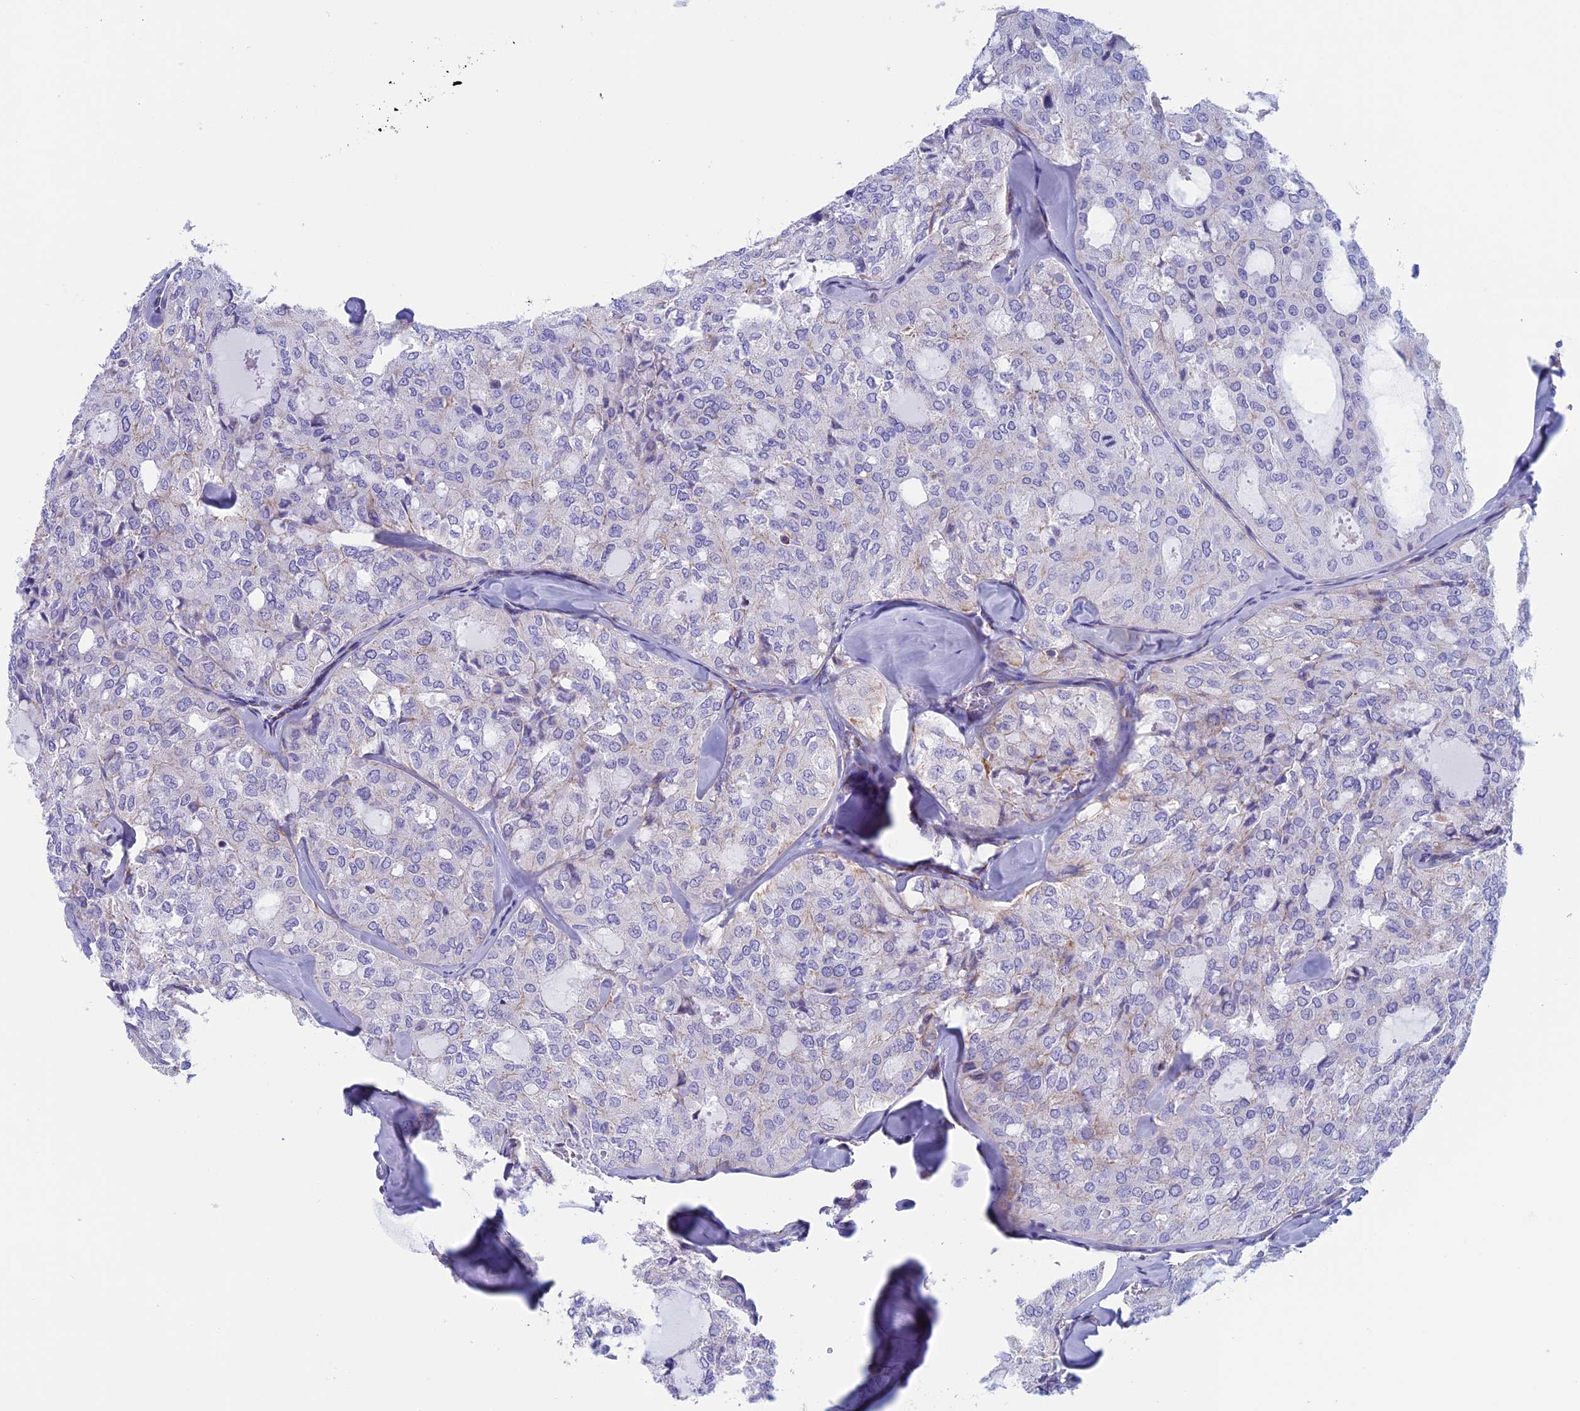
{"staining": {"intensity": "negative", "quantity": "none", "location": "none"}, "tissue": "thyroid cancer", "cell_type": "Tumor cells", "image_type": "cancer", "snomed": [{"axis": "morphology", "description": "Follicular adenoma carcinoma, NOS"}, {"axis": "topography", "description": "Thyroid gland"}], "caption": "This histopathology image is of thyroid cancer stained with immunohistochemistry (IHC) to label a protein in brown with the nuclei are counter-stained blue. There is no staining in tumor cells.", "gene": "NDUFB9", "patient": {"sex": "male", "age": 75}}